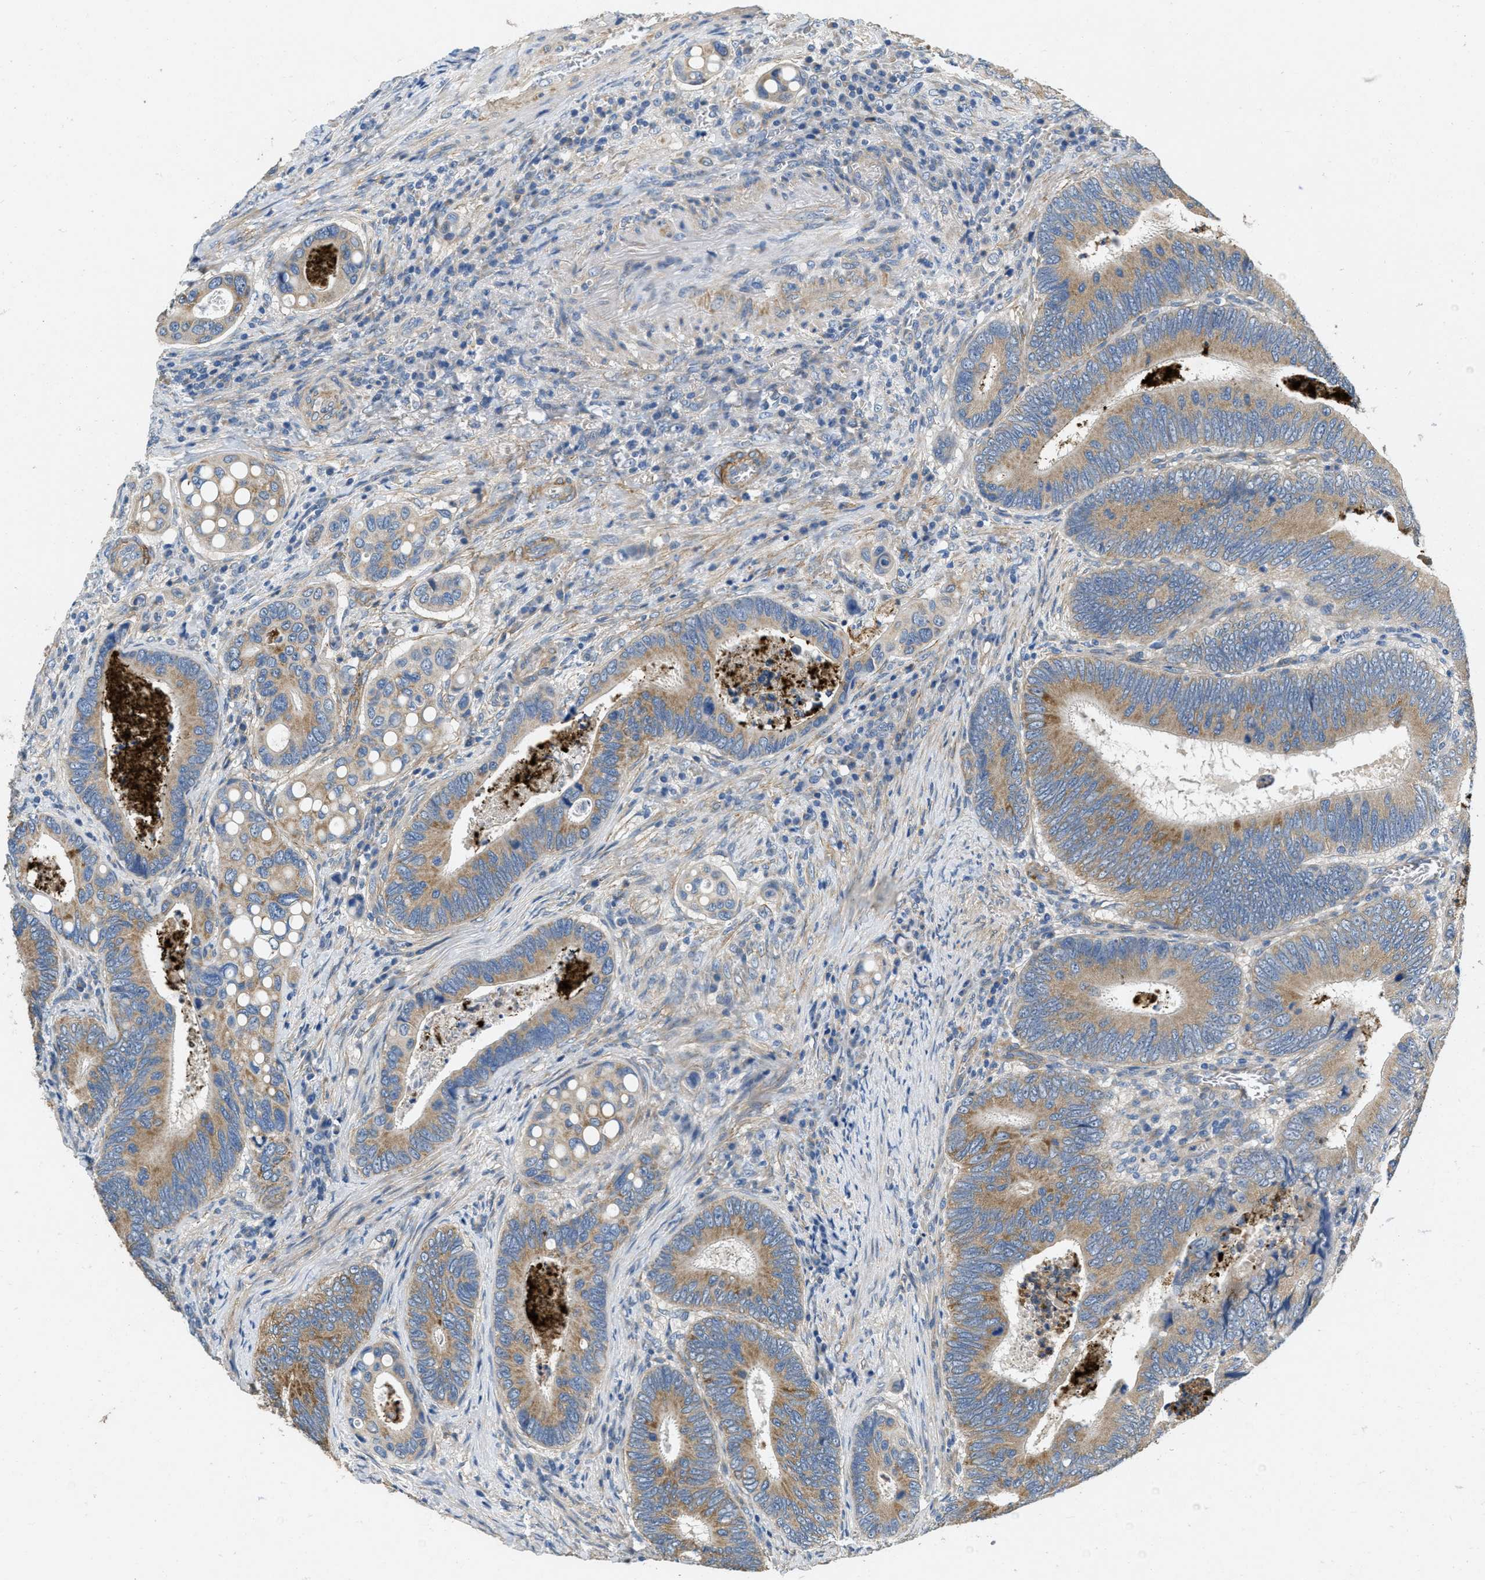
{"staining": {"intensity": "moderate", "quantity": ">75%", "location": "cytoplasmic/membranous"}, "tissue": "colorectal cancer", "cell_type": "Tumor cells", "image_type": "cancer", "snomed": [{"axis": "morphology", "description": "Inflammation, NOS"}, {"axis": "morphology", "description": "Adenocarcinoma, NOS"}, {"axis": "topography", "description": "Colon"}], "caption": "Colorectal cancer (adenocarcinoma) stained with DAB (3,3'-diaminobenzidine) IHC demonstrates medium levels of moderate cytoplasmic/membranous expression in approximately >75% of tumor cells.", "gene": "TOMM70", "patient": {"sex": "male", "age": 72}}